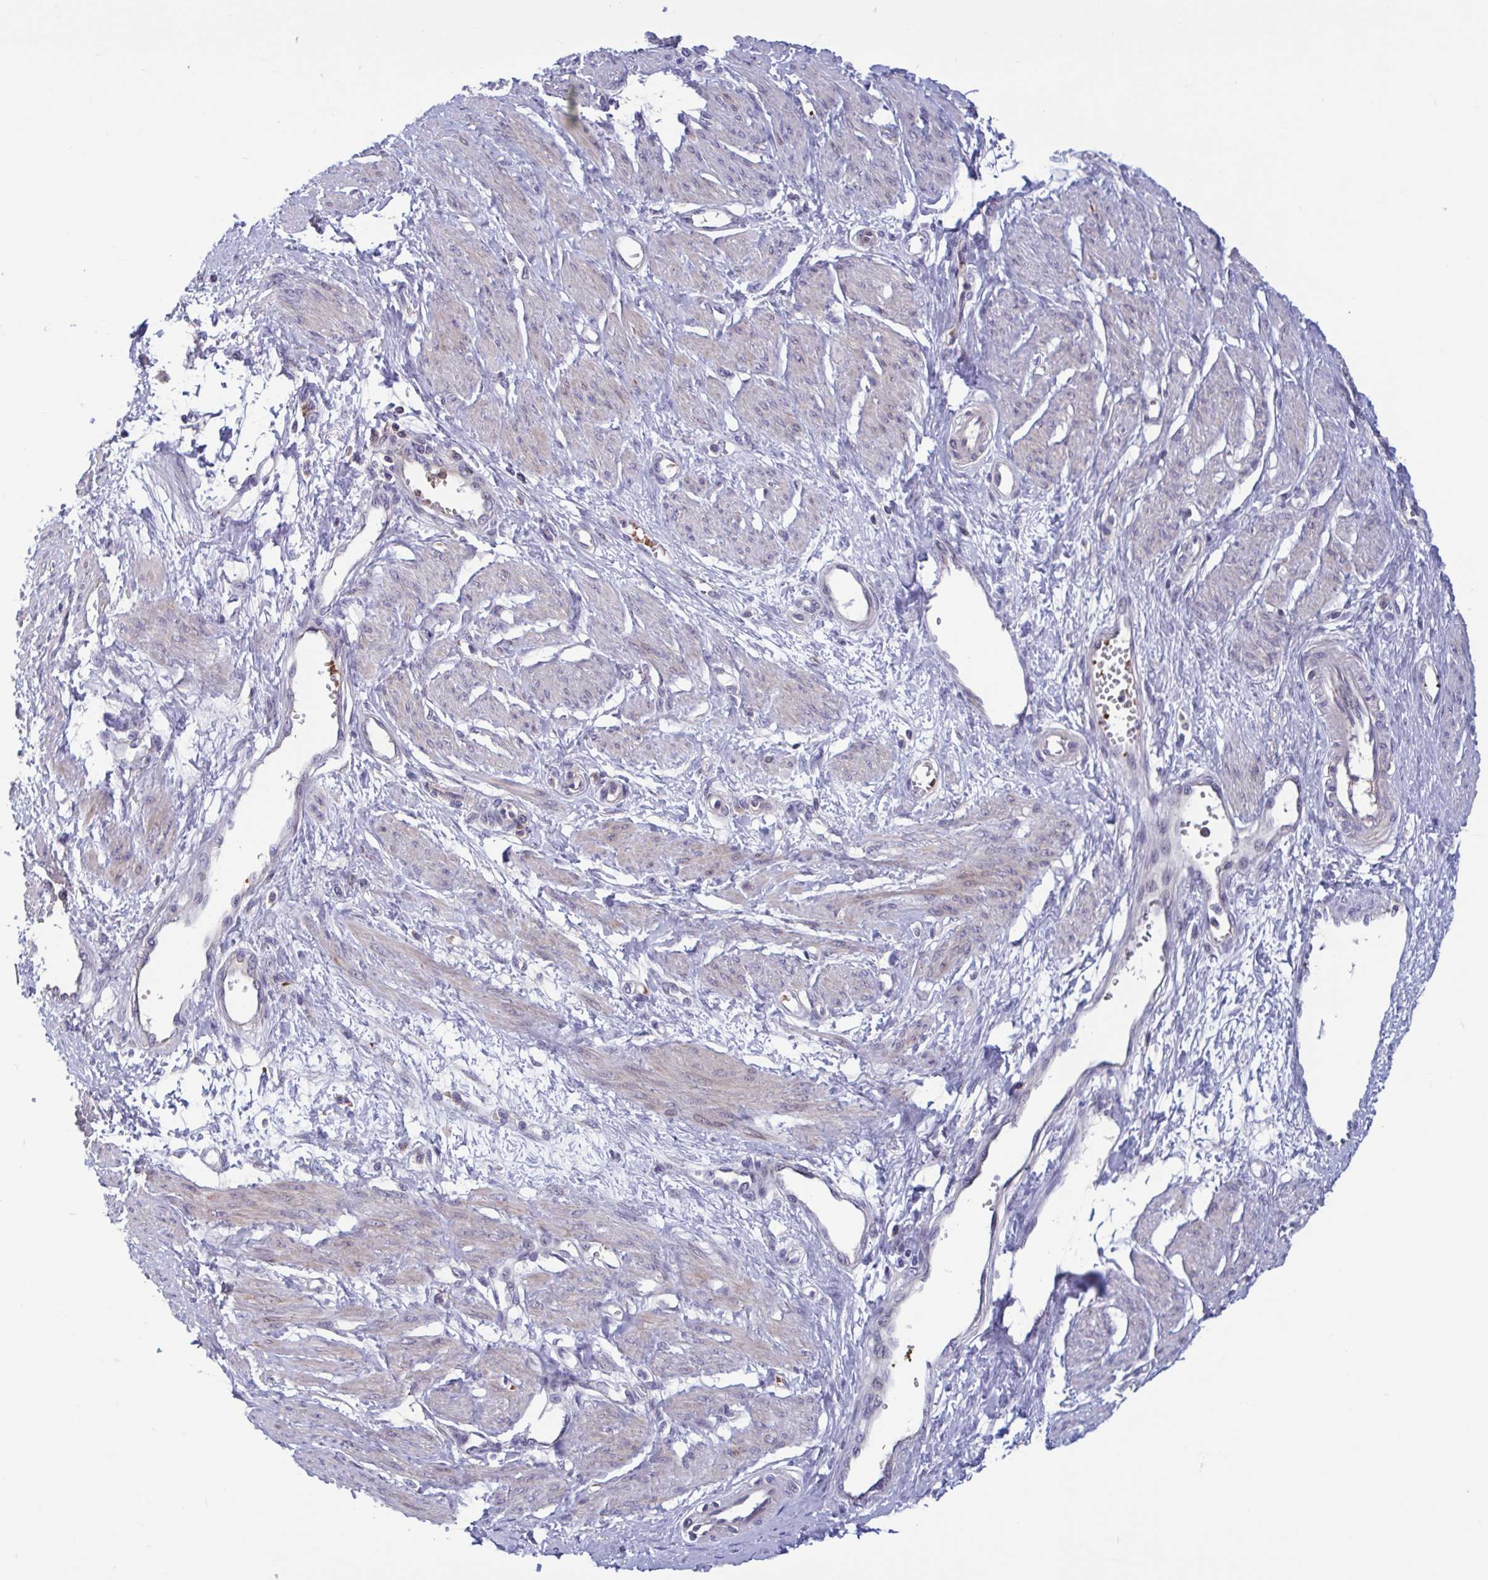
{"staining": {"intensity": "weak", "quantity": "25%-75%", "location": "cytoplasmic/membranous"}, "tissue": "smooth muscle", "cell_type": "Smooth muscle cells", "image_type": "normal", "snomed": [{"axis": "morphology", "description": "Normal tissue, NOS"}, {"axis": "topography", "description": "Smooth muscle"}, {"axis": "topography", "description": "Uterus"}], "caption": "Protein expression analysis of unremarkable human smooth muscle reveals weak cytoplasmic/membranous positivity in approximately 25%-75% of smooth muscle cells. (DAB (3,3'-diaminobenzidine) IHC with brightfield microscopy, high magnification).", "gene": "LRRC38", "patient": {"sex": "female", "age": 39}}